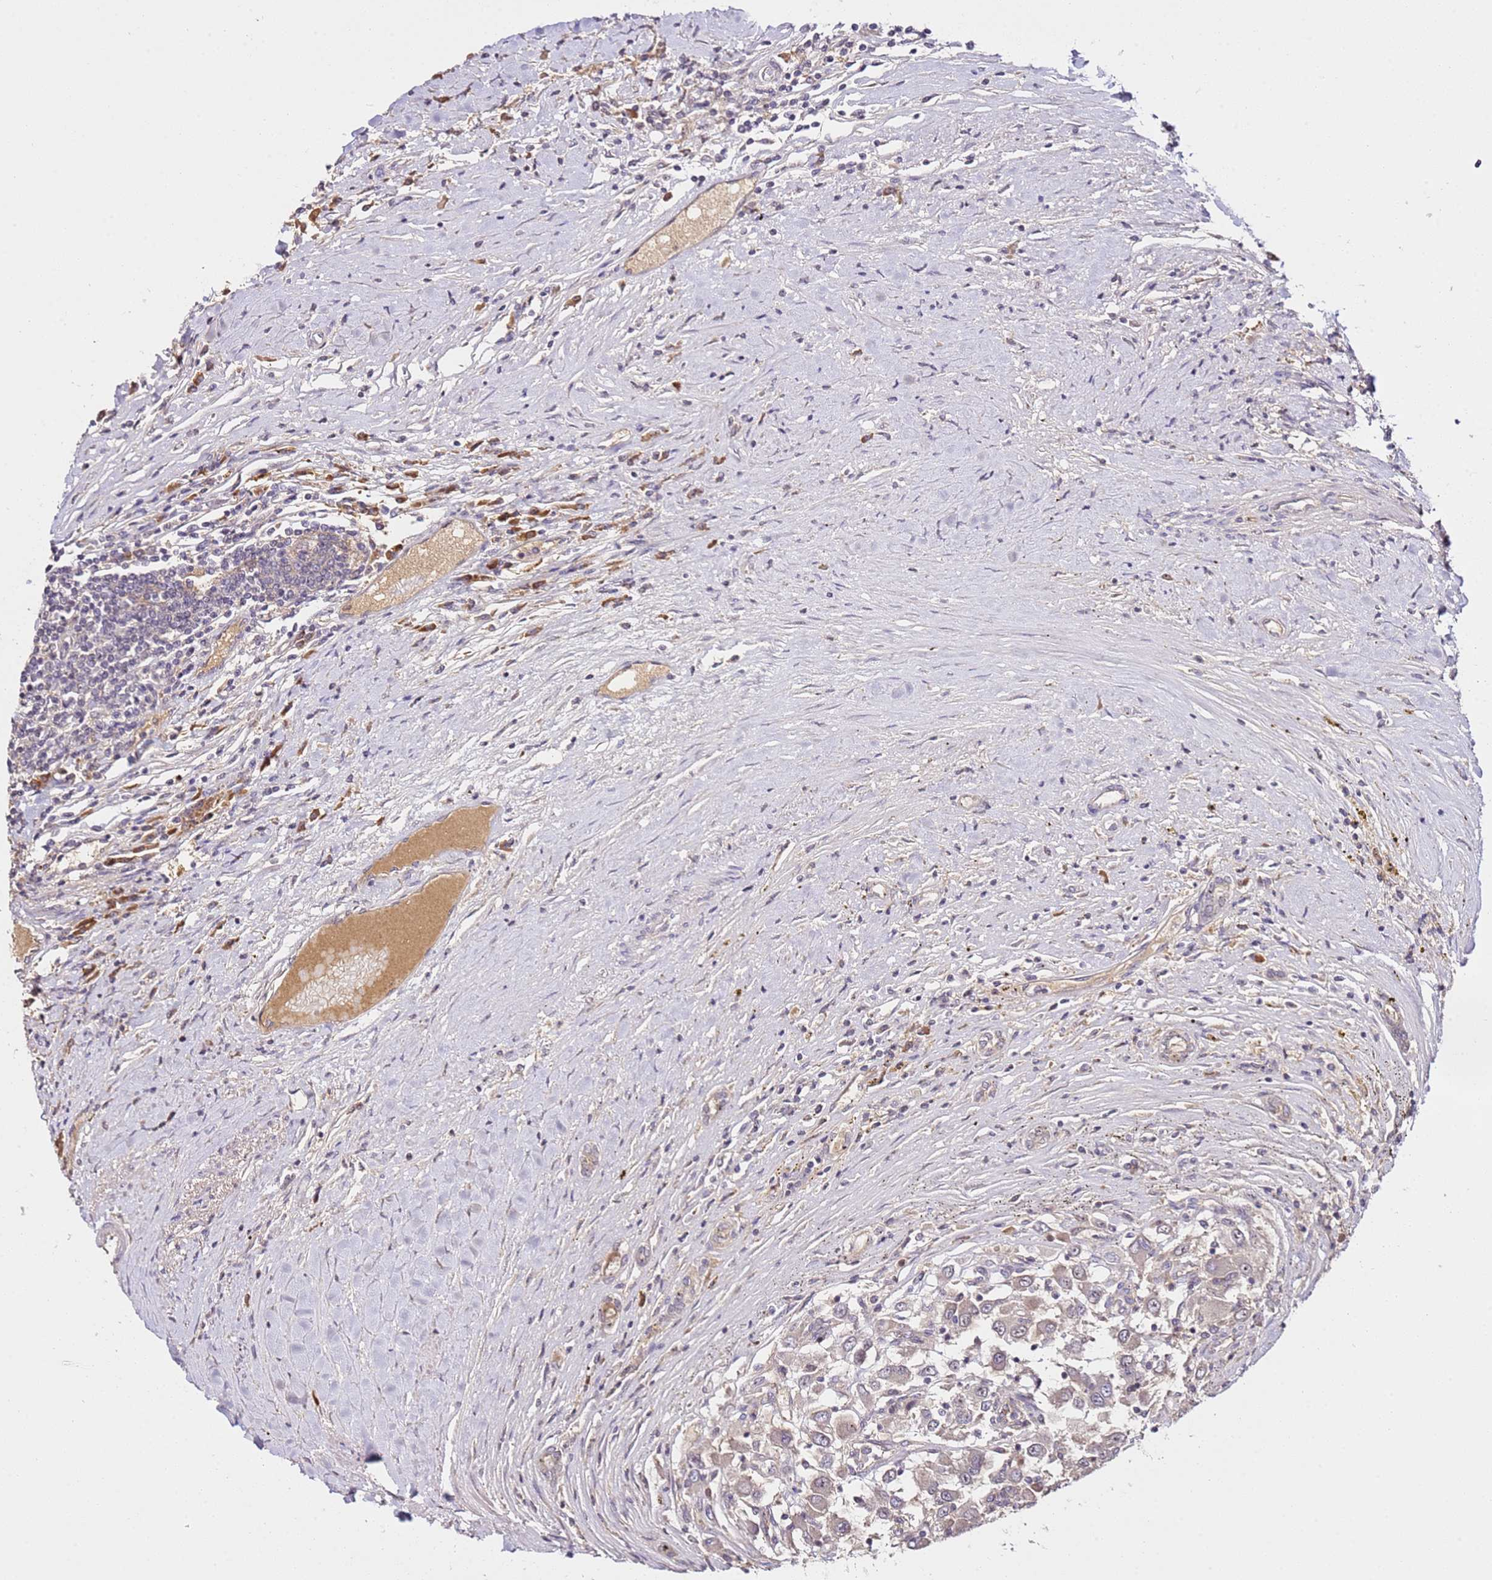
{"staining": {"intensity": "weak", "quantity": "<25%", "location": "cytoplasmic/membranous,nuclear"}, "tissue": "renal cancer", "cell_type": "Tumor cells", "image_type": "cancer", "snomed": [{"axis": "morphology", "description": "Adenocarcinoma, NOS"}, {"axis": "topography", "description": "Kidney"}], "caption": "Renal adenocarcinoma was stained to show a protein in brown. There is no significant positivity in tumor cells. The staining was performed using DAB (3,3'-diaminobenzidine) to visualize the protein expression in brown, while the nuclei were stained in blue with hematoxylin (Magnification: 20x).", "gene": "DDX27", "patient": {"sex": "female", "age": 67}}